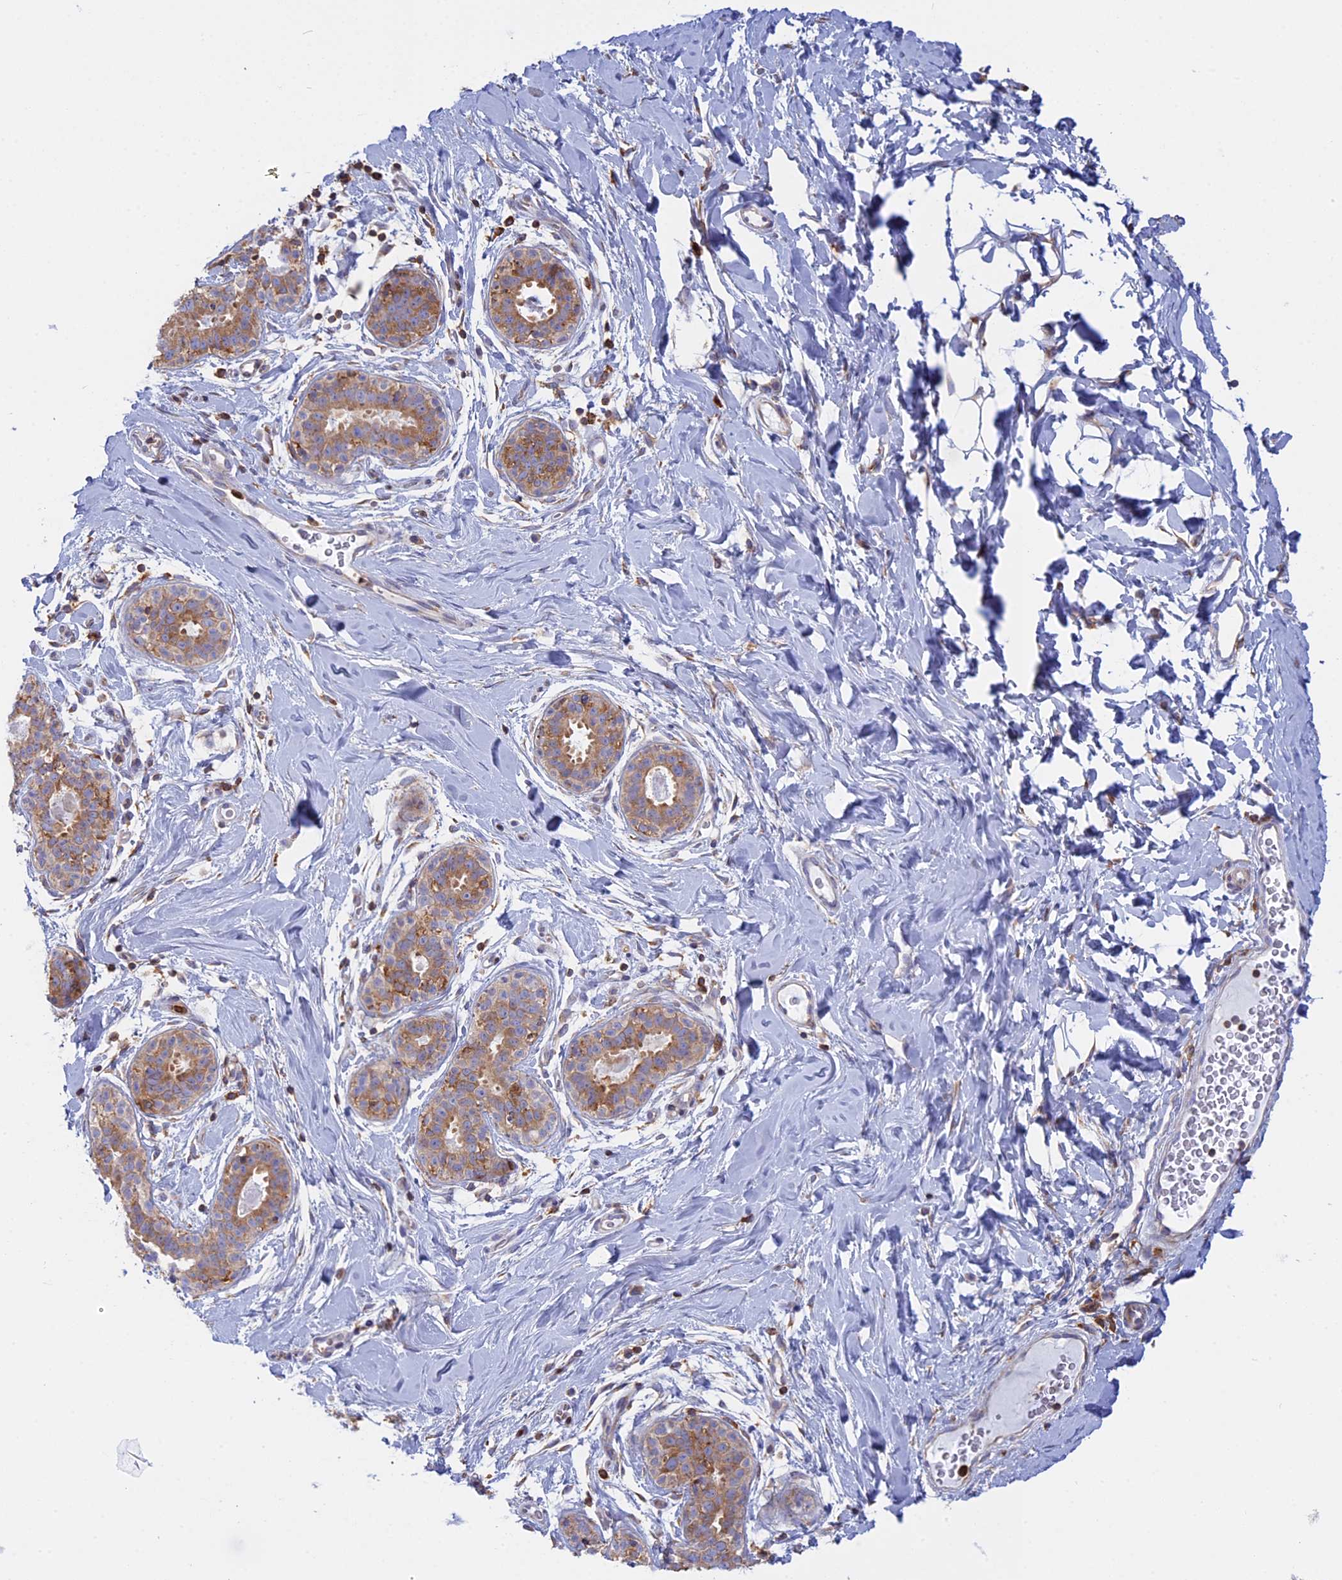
{"staining": {"intensity": "negative", "quantity": "none", "location": "none"}, "tissue": "adipose tissue", "cell_type": "Adipocytes", "image_type": "normal", "snomed": [{"axis": "morphology", "description": "Normal tissue, NOS"}, {"axis": "topography", "description": "Breast"}], "caption": "High power microscopy histopathology image of an immunohistochemistry histopathology image of benign adipose tissue, revealing no significant staining in adipocytes.", "gene": "GMIP", "patient": {"sex": "female", "age": 26}}